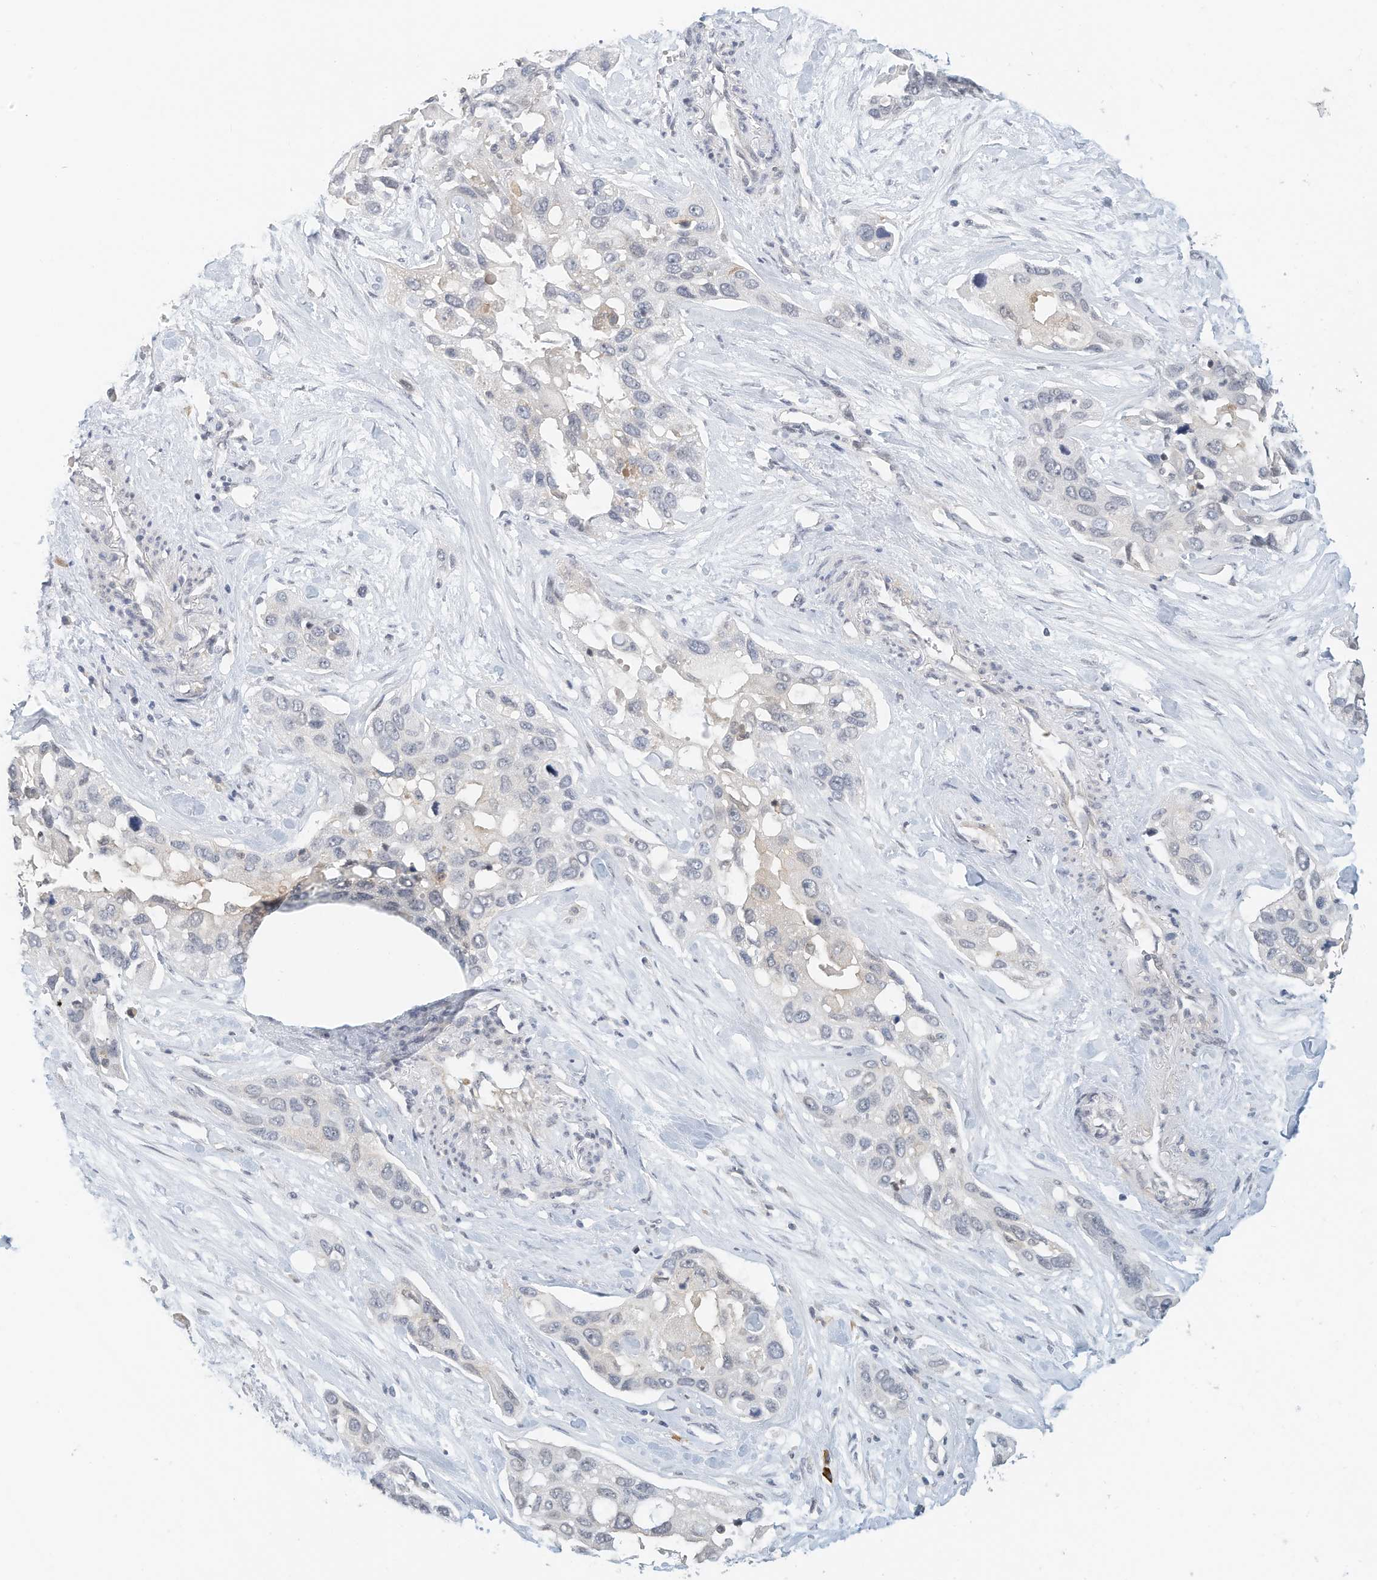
{"staining": {"intensity": "negative", "quantity": "none", "location": "none"}, "tissue": "pancreatic cancer", "cell_type": "Tumor cells", "image_type": "cancer", "snomed": [{"axis": "morphology", "description": "Adenocarcinoma, NOS"}, {"axis": "topography", "description": "Pancreas"}], "caption": "This is a histopathology image of immunohistochemistry (IHC) staining of adenocarcinoma (pancreatic), which shows no expression in tumor cells.", "gene": "MICAL1", "patient": {"sex": "female", "age": 60}}